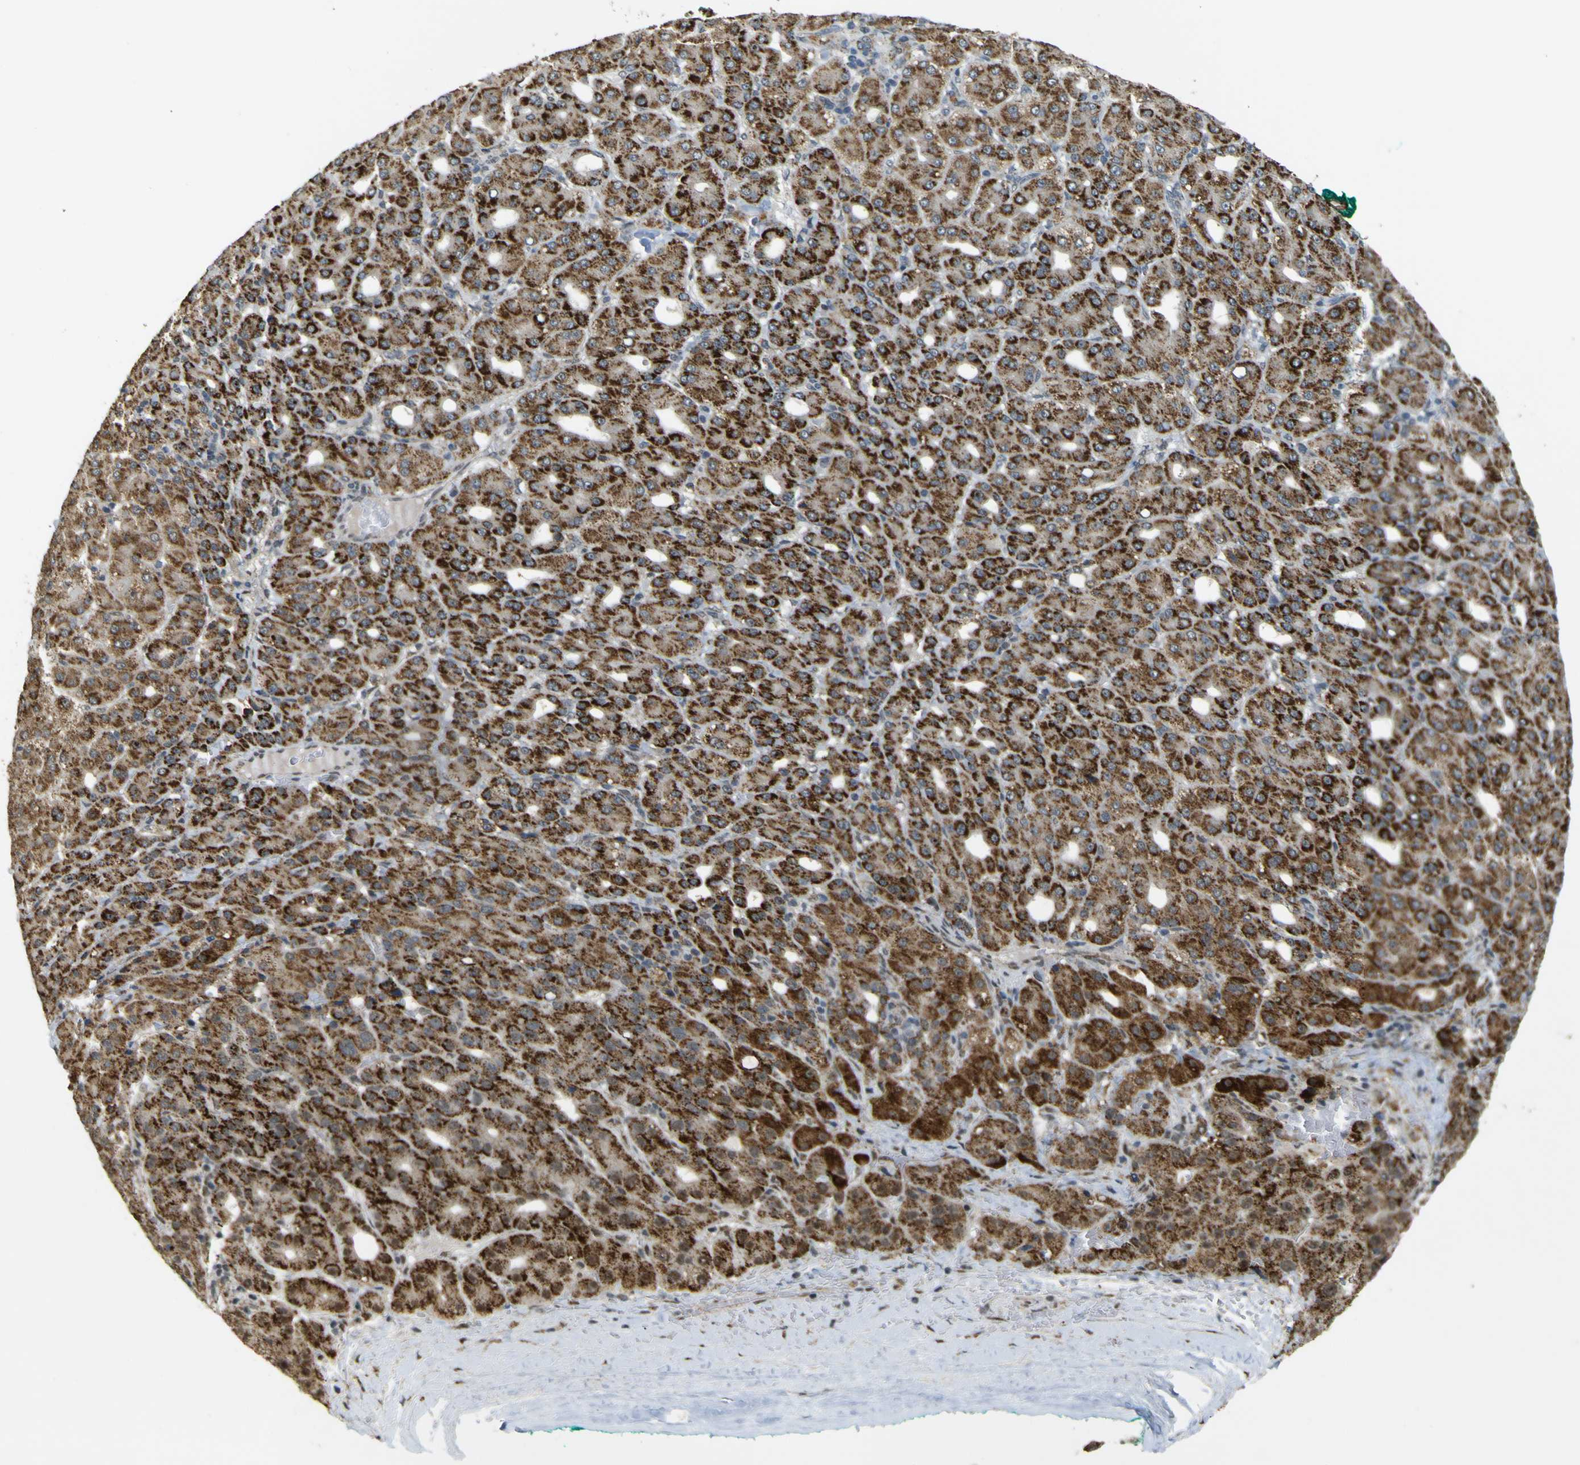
{"staining": {"intensity": "strong", "quantity": ">75%", "location": "cytoplasmic/membranous"}, "tissue": "liver cancer", "cell_type": "Tumor cells", "image_type": "cancer", "snomed": [{"axis": "morphology", "description": "Carcinoma, Hepatocellular, NOS"}, {"axis": "topography", "description": "Liver"}], "caption": "Immunohistochemistry of human liver hepatocellular carcinoma displays high levels of strong cytoplasmic/membranous positivity in approximately >75% of tumor cells.", "gene": "ACBD5", "patient": {"sex": "male", "age": 65}}